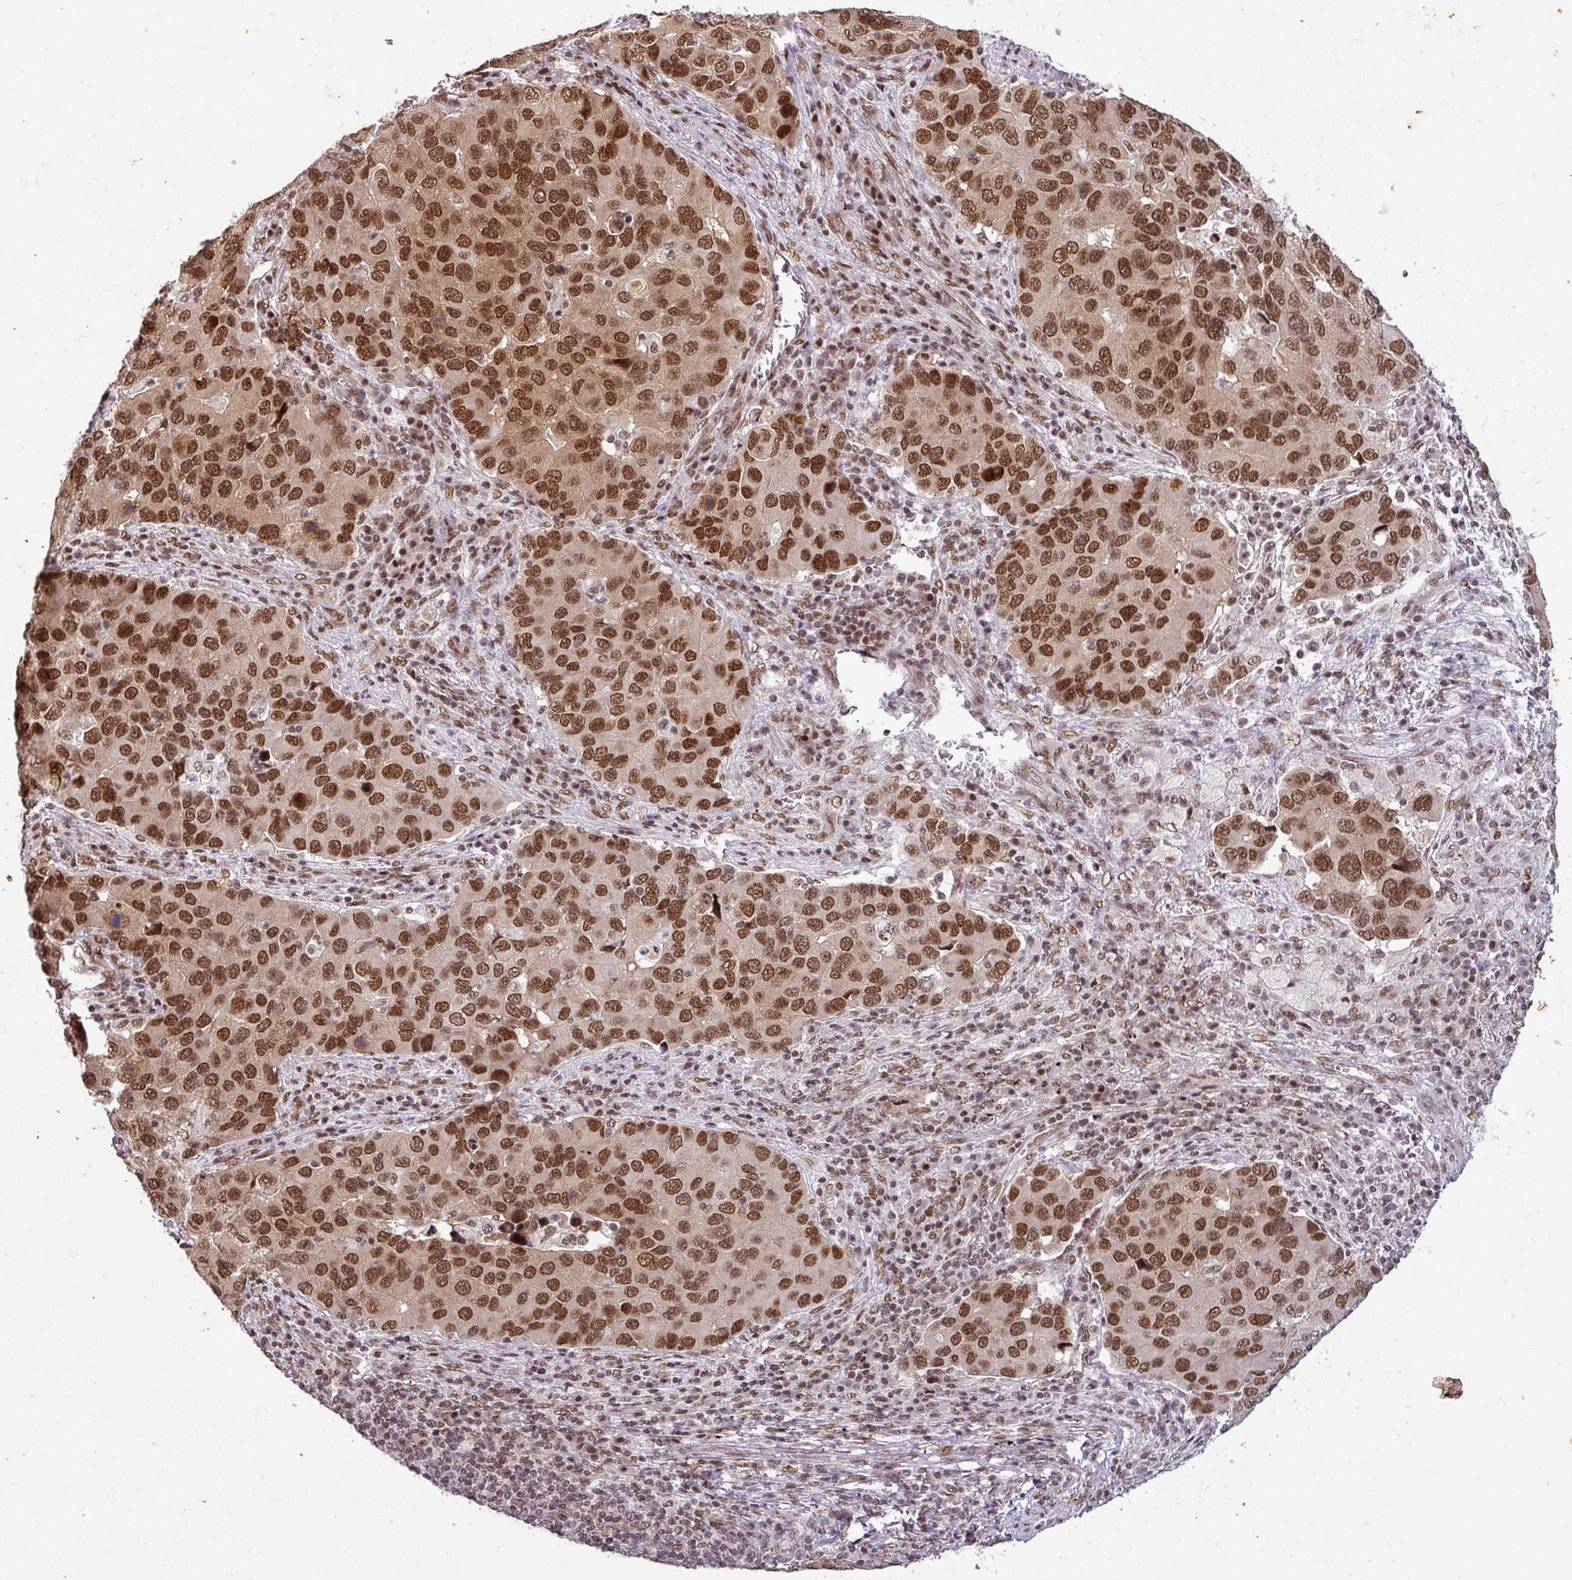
{"staining": {"intensity": "strong", "quantity": ">75%", "location": "nuclear"}, "tissue": "lung cancer", "cell_type": "Tumor cells", "image_type": "cancer", "snomed": [{"axis": "morphology", "description": "Aneuploidy"}, {"axis": "morphology", "description": "Adenocarcinoma, NOS"}, {"axis": "topography", "description": "Lymph node"}, {"axis": "topography", "description": "Lung"}], "caption": "Lung cancer (adenocarcinoma) tissue demonstrates strong nuclear staining in about >75% of tumor cells, visualized by immunohistochemistry.", "gene": "SRSF2", "patient": {"sex": "female", "age": 74}}